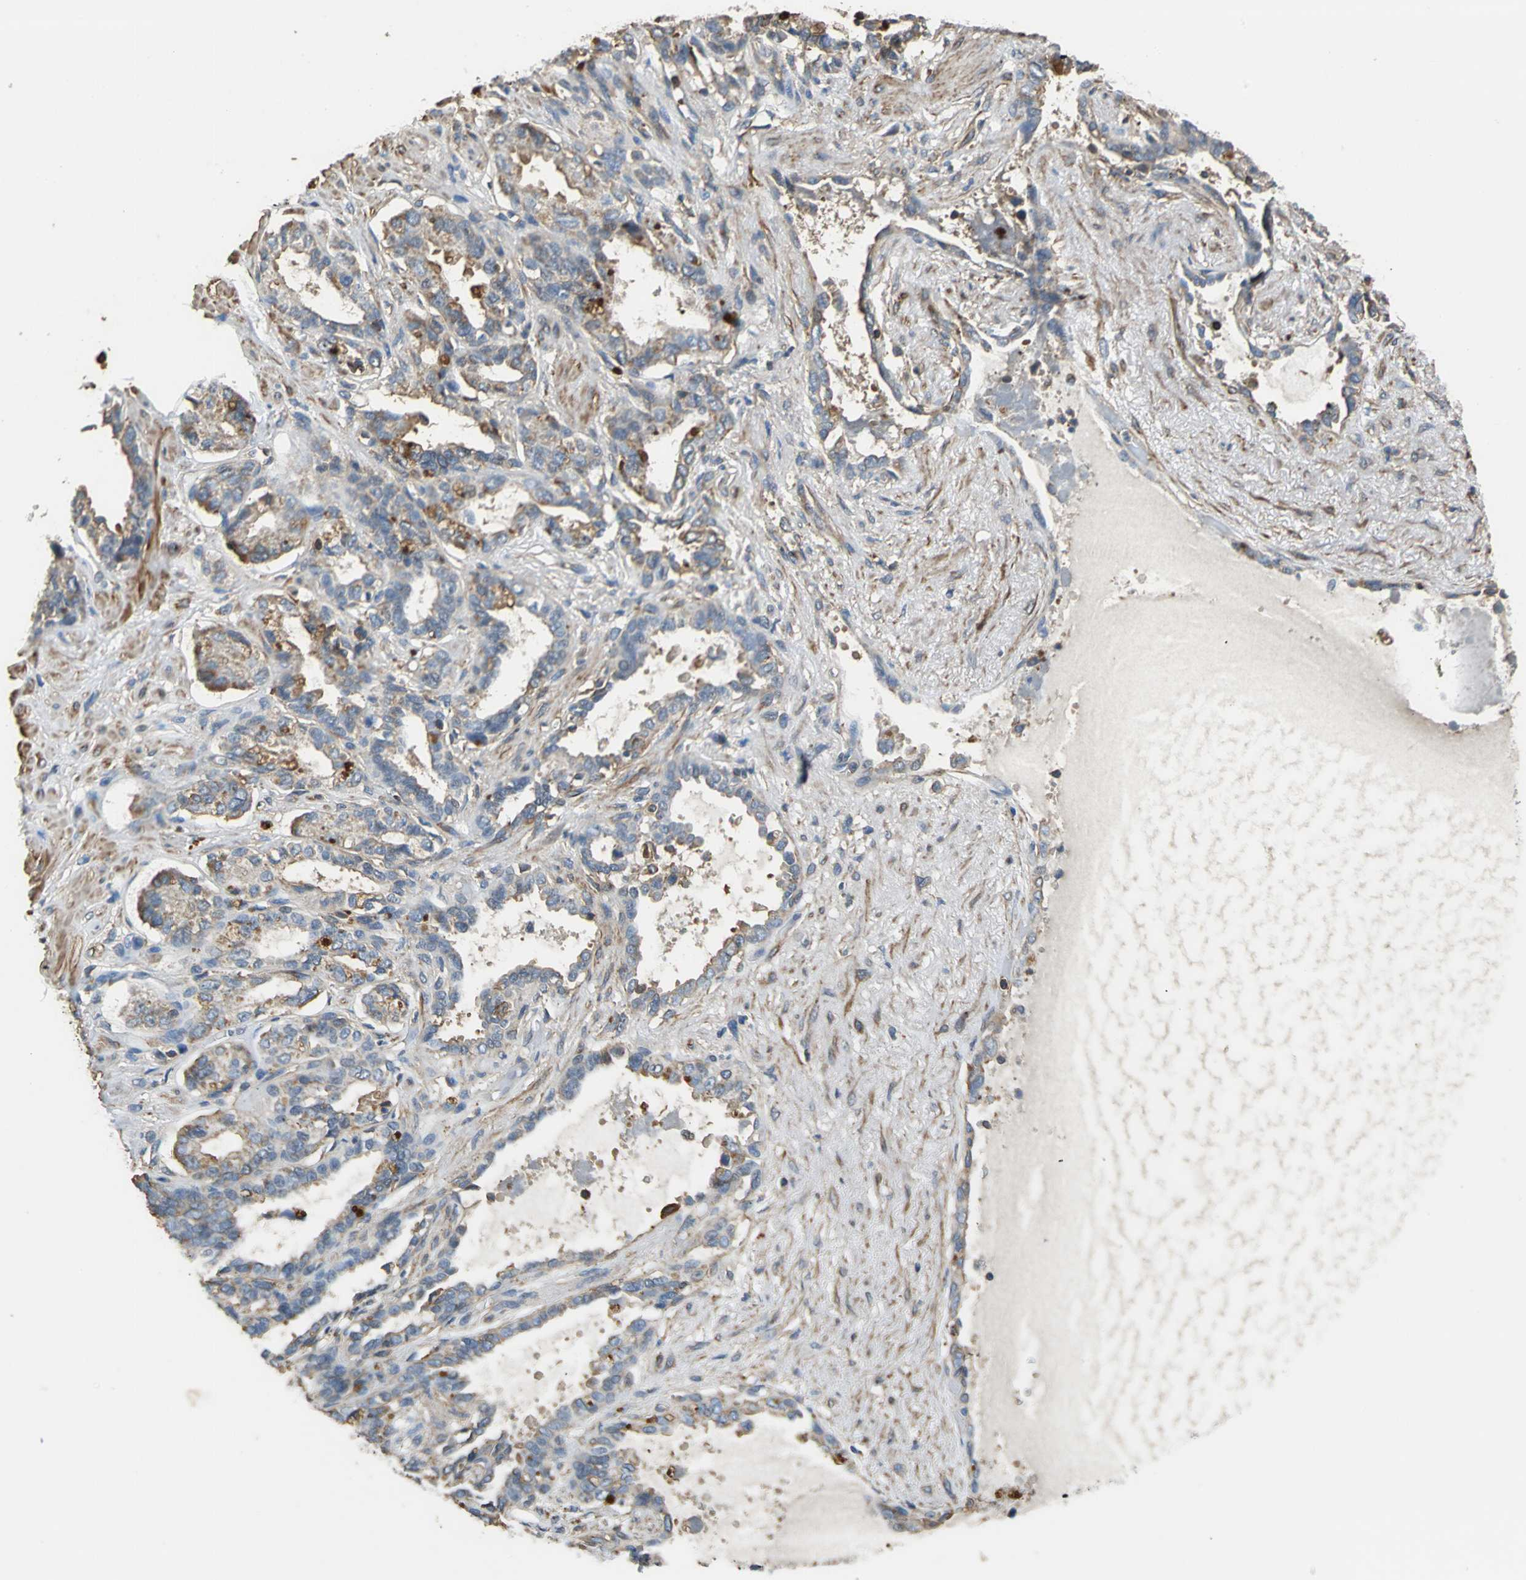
{"staining": {"intensity": "moderate", "quantity": ">75%", "location": "cytoplasmic/membranous"}, "tissue": "seminal vesicle", "cell_type": "Glandular cells", "image_type": "normal", "snomed": [{"axis": "morphology", "description": "Normal tissue, NOS"}, {"axis": "topography", "description": "Seminal veicle"}], "caption": "Immunohistochemical staining of normal human seminal vesicle demonstrates moderate cytoplasmic/membranous protein staining in about >75% of glandular cells. The staining is performed using DAB brown chromogen to label protein expression. The nuclei are counter-stained blue using hematoxylin.", "gene": "PARVA", "patient": {"sex": "male", "age": 61}}